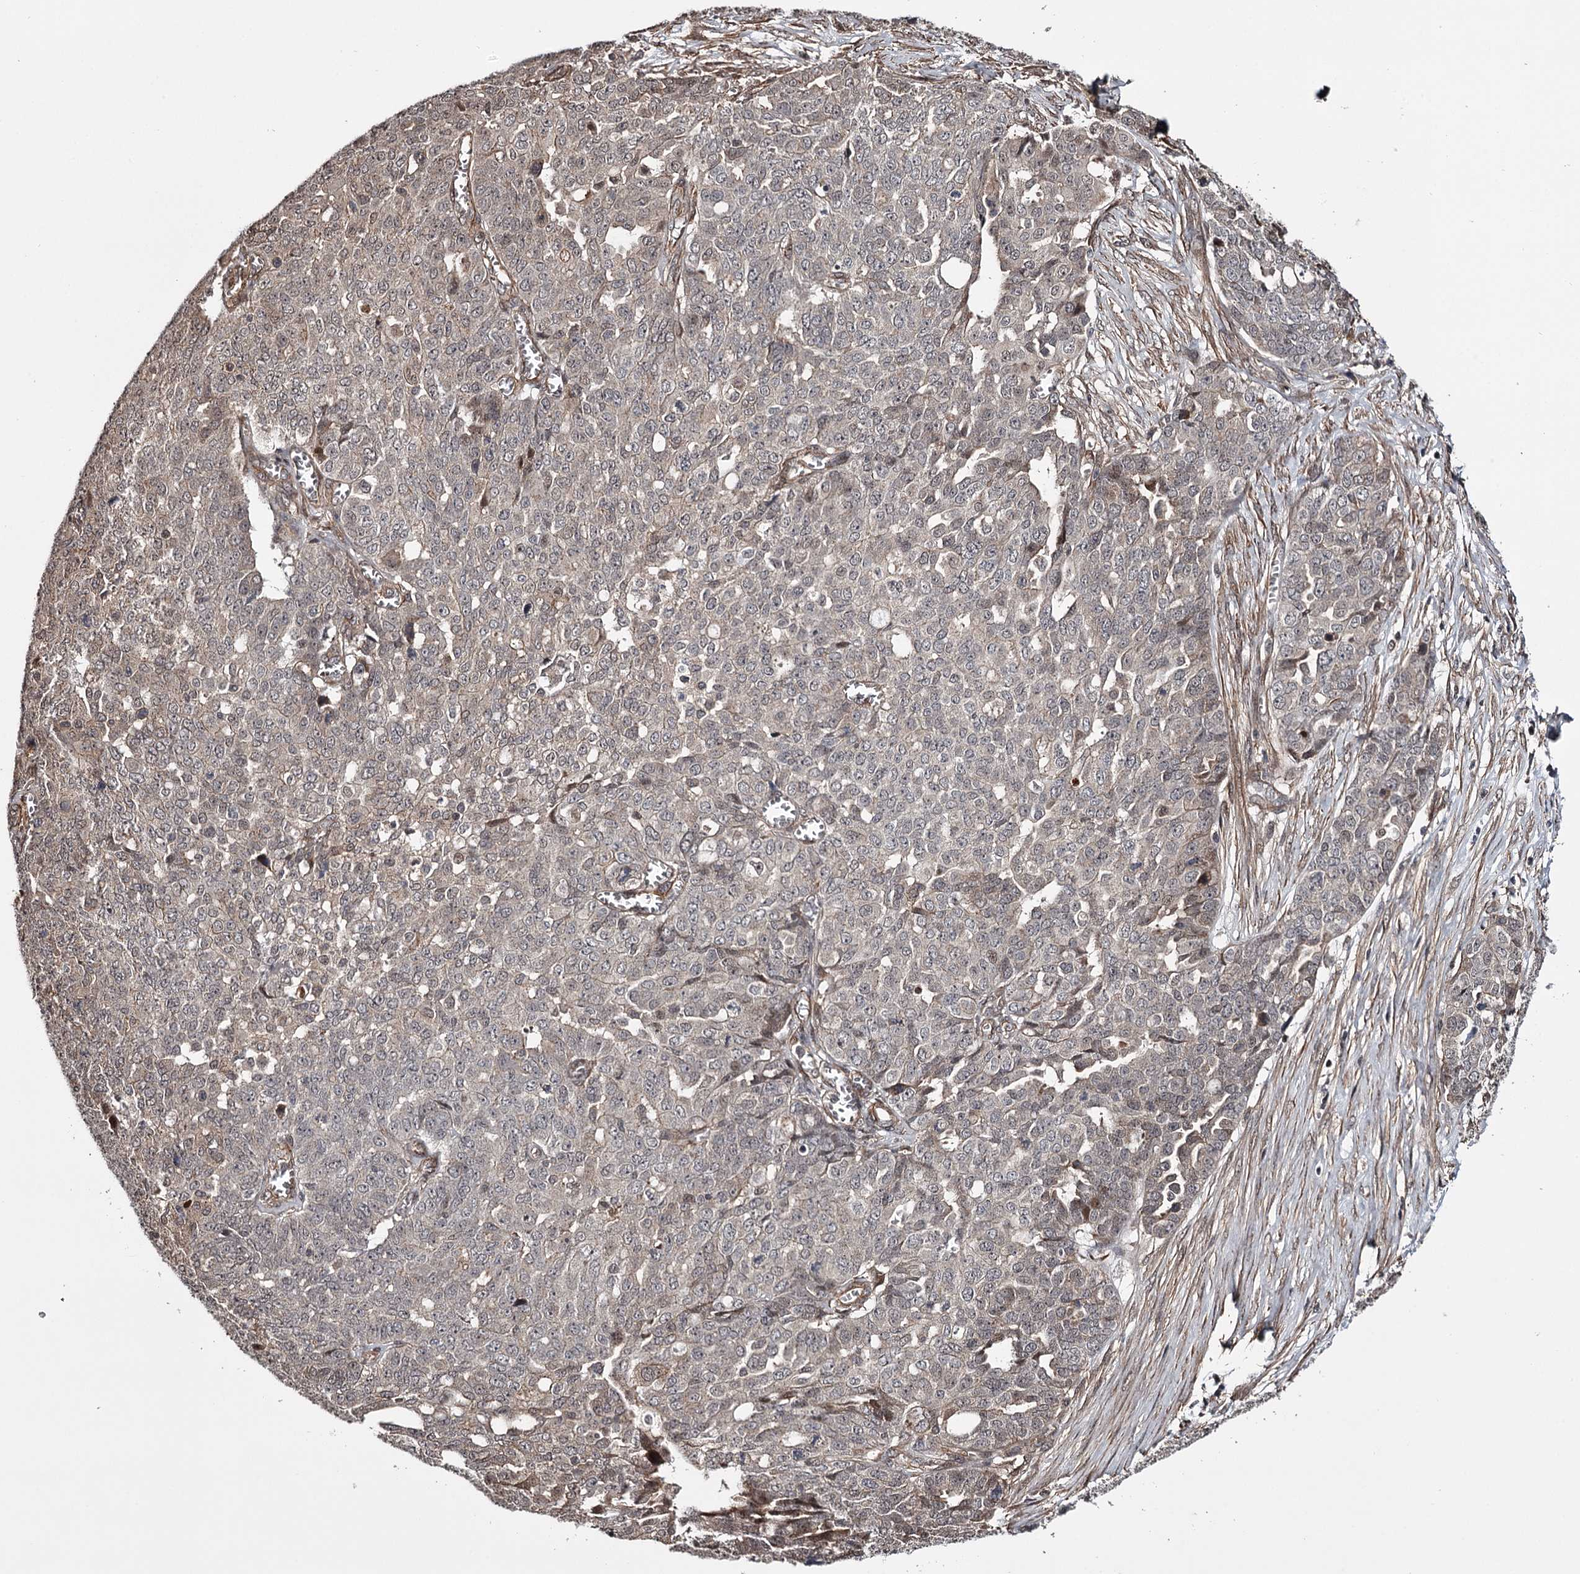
{"staining": {"intensity": "weak", "quantity": "<25%", "location": "nuclear"}, "tissue": "ovarian cancer", "cell_type": "Tumor cells", "image_type": "cancer", "snomed": [{"axis": "morphology", "description": "Cystadenocarcinoma, serous, NOS"}, {"axis": "topography", "description": "Soft tissue"}, {"axis": "topography", "description": "Ovary"}], "caption": "A micrograph of ovarian serous cystadenocarcinoma stained for a protein shows no brown staining in tumor cells.", "gene": "TTC33", "patient": {"sex": "female", "age": 57}}